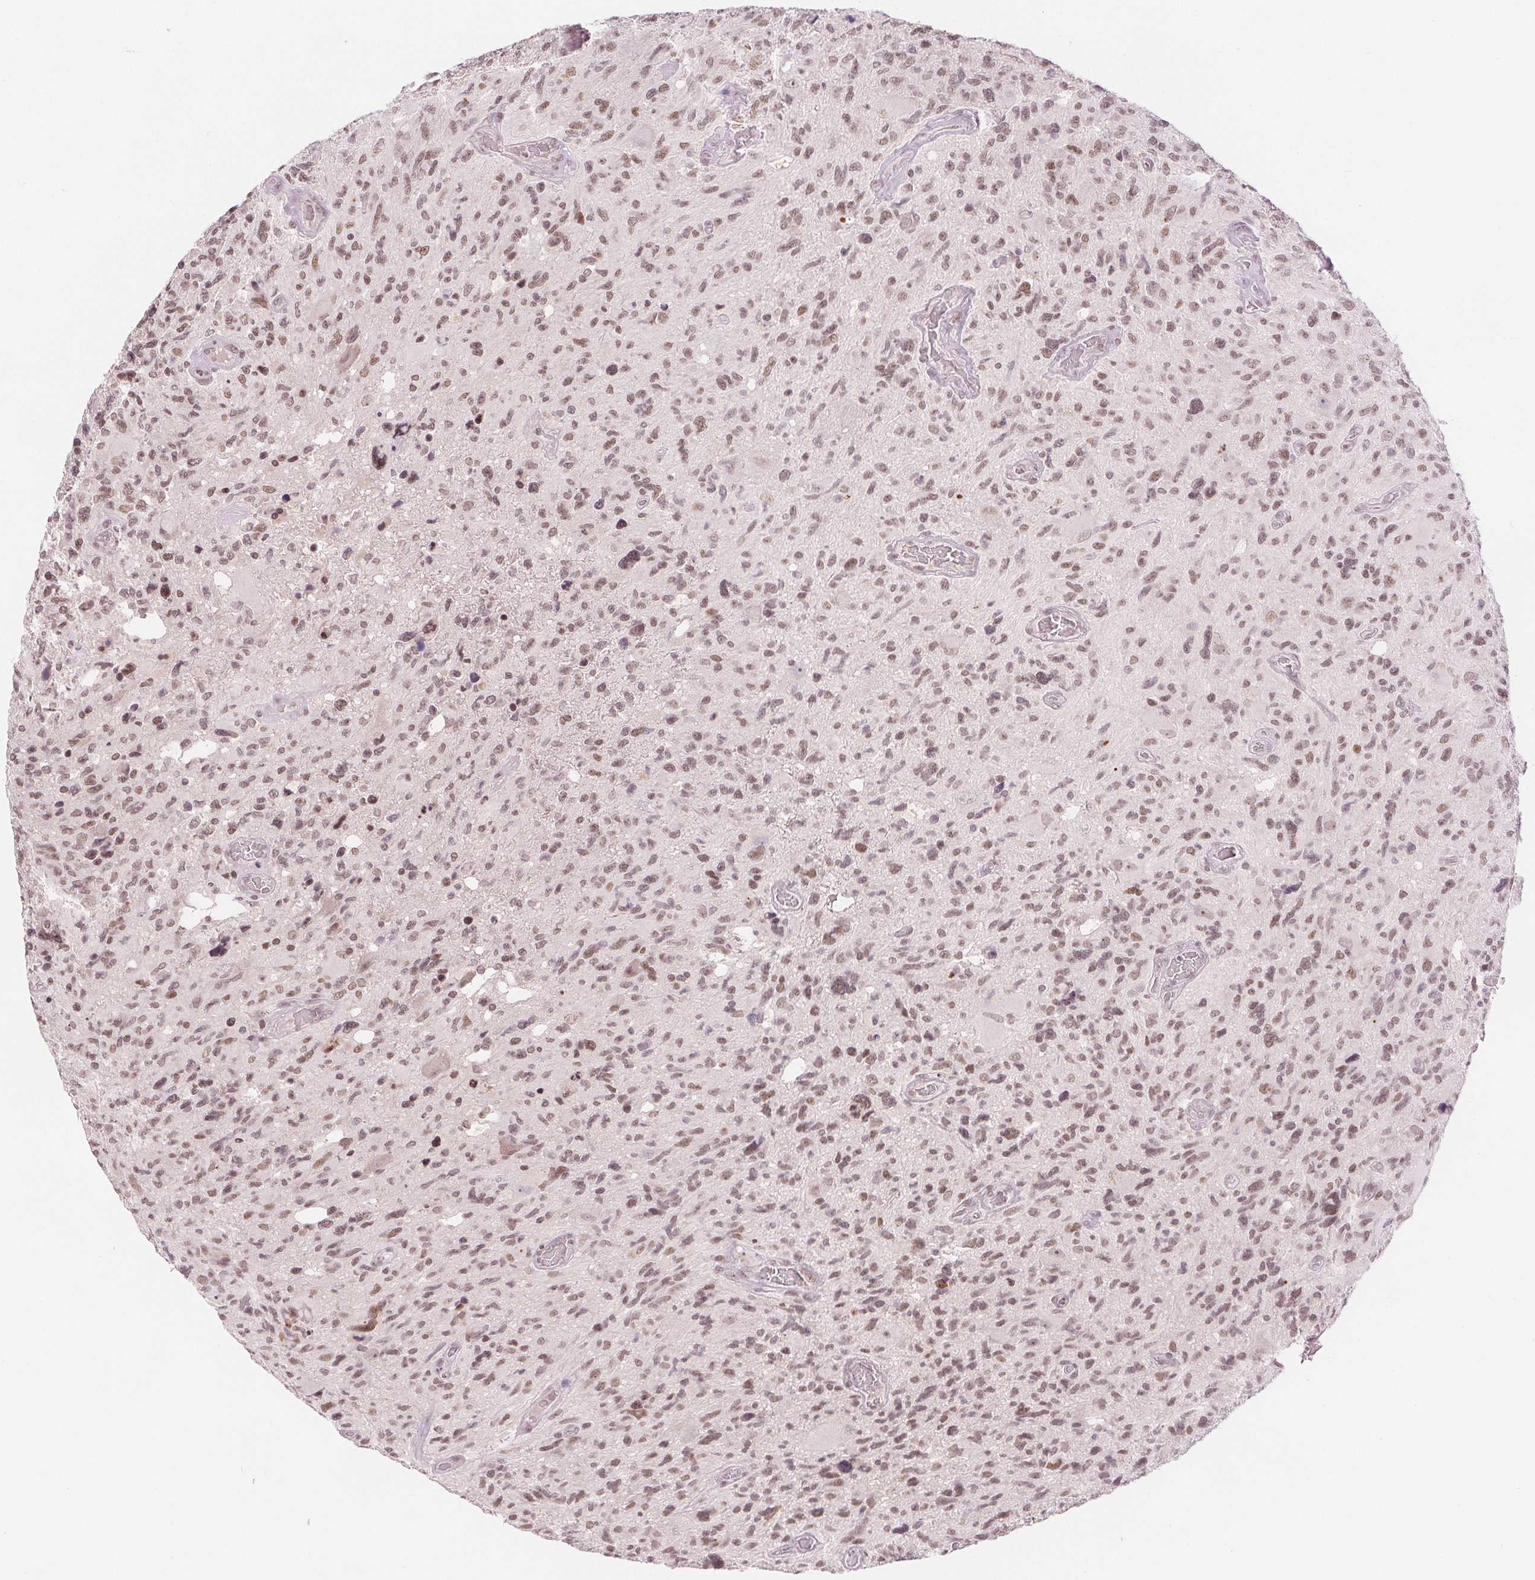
{"staining": {"intensity": "moderate", "quantity": ">75%", "location": "nuclear"}, "tissue": "glioma", "cell_type": "Tumor cells", "image_type": "cancer", "snomed": [{"axis": "morphology", "description": "Glioma, malignant, High grade"}, {"axis": "topography", "description": "Brain"}], "caption": "Immunohistochemistry of human malignant glioma (high-grade) exhibits medium levels of moderate nuclear expression in approximately >75% of tumor cells.", "gene": "DEK", "patient": {"sex": "male", "age": 49}}